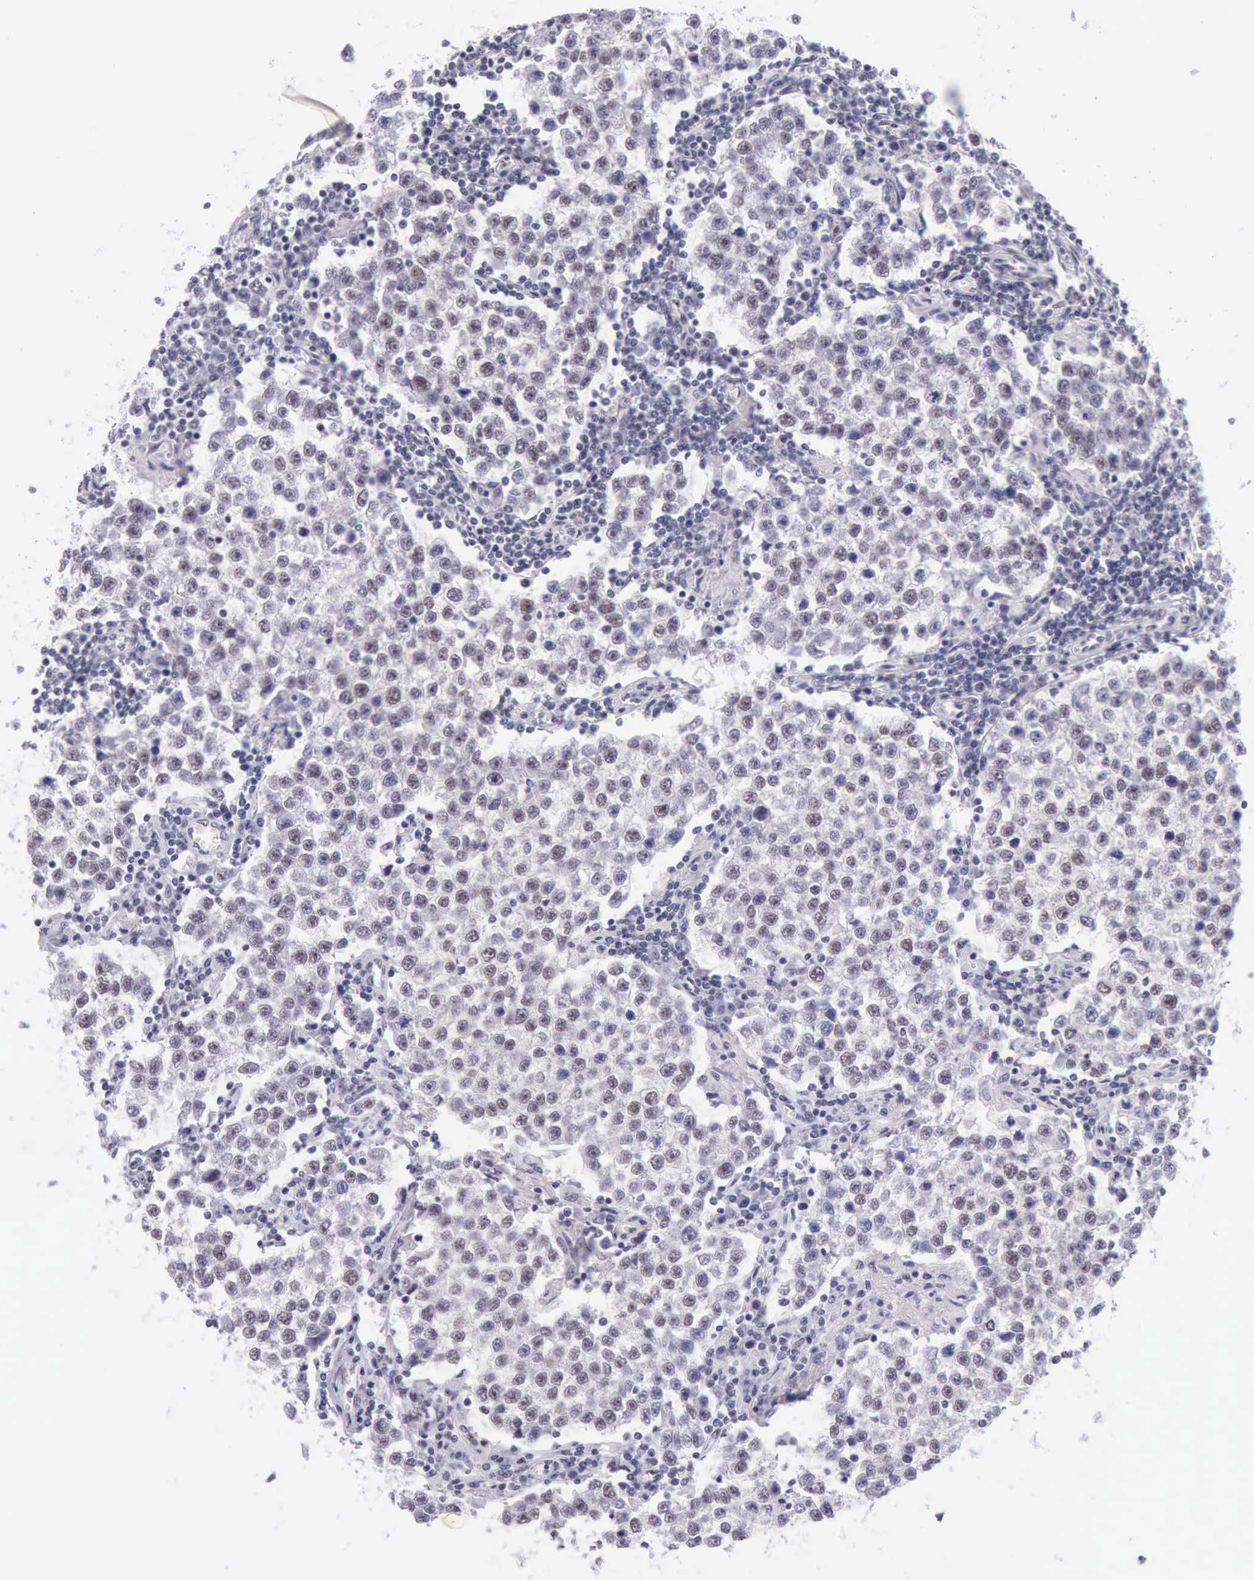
{"staining": {"intensity": "weak", "quantity": "25%-75%", "location": "nuclear"}, "tissue": "testis cancer", "cell_type": "Tumor cells", "image_type": "cancer", "snomed": [{"axis": "morphology", "description": "Seminoma, NOS"}, {"axis": "topography", "description": "Testis"}], "caption": "Immunohistochemical staining of human testis cancer (seminoma) displays weak nuclear protein staining in about 25%-75% of tumor cells.", "gene": "EP300", "patient": {"sex": "male", "age": 36}}